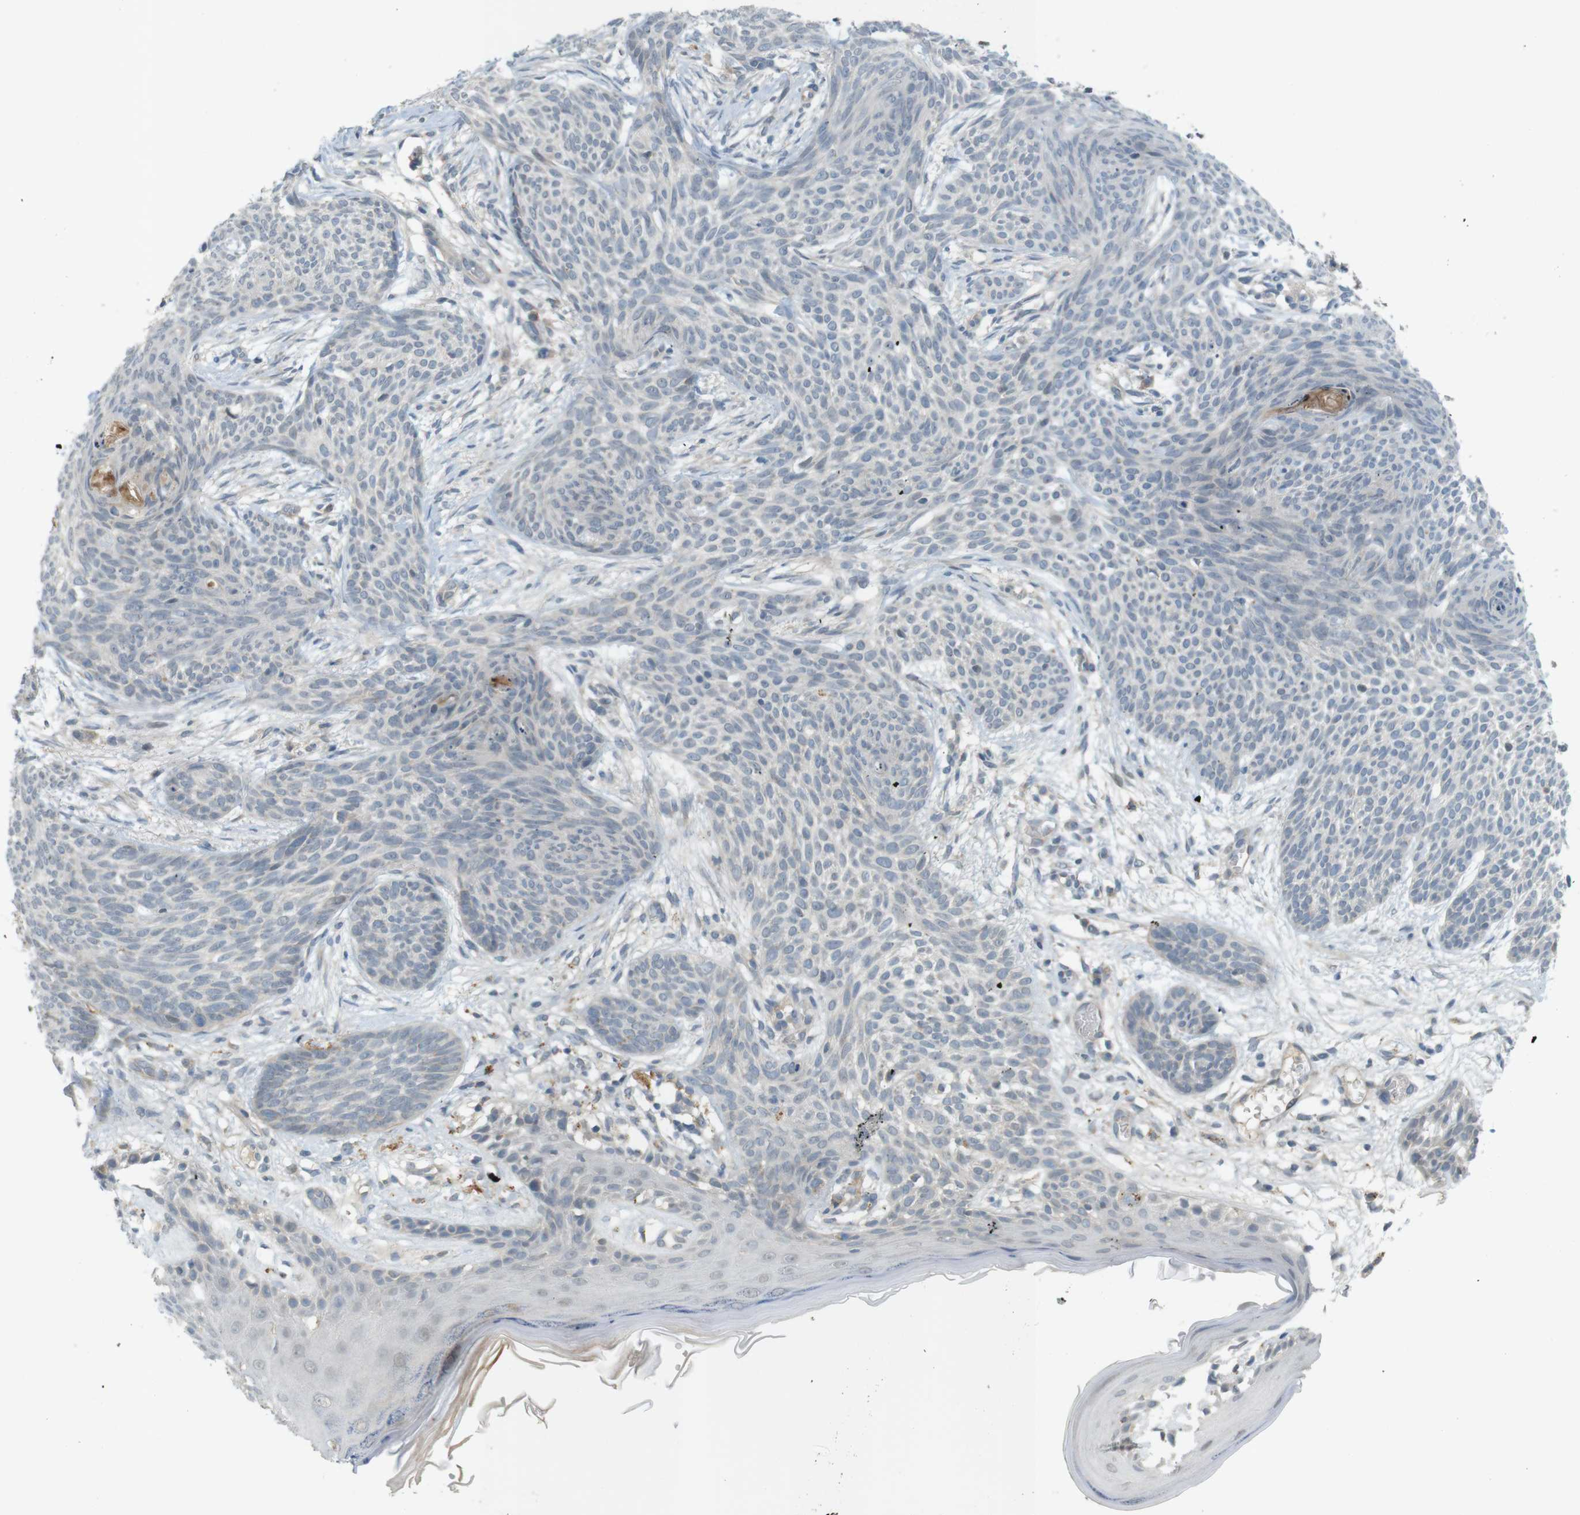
{"staining": {"intensity": "negative", "quantity": "none", "location": "none"}, "tissue": "skin cancer", "cell_type": "Tumor cells", "image_type": "cancer", "snomed": [{"axis": "morphology", "description": "Basal cell carcinoma"}, {"axis": "topography", "description": "Skin"}], "caption": "Skin basal cell carcinoma was stained to show a protein in brown. There is no significant staining in tumor cells.", "gene": "UGT8", "patient": {"sex": "female", "age": 59}}